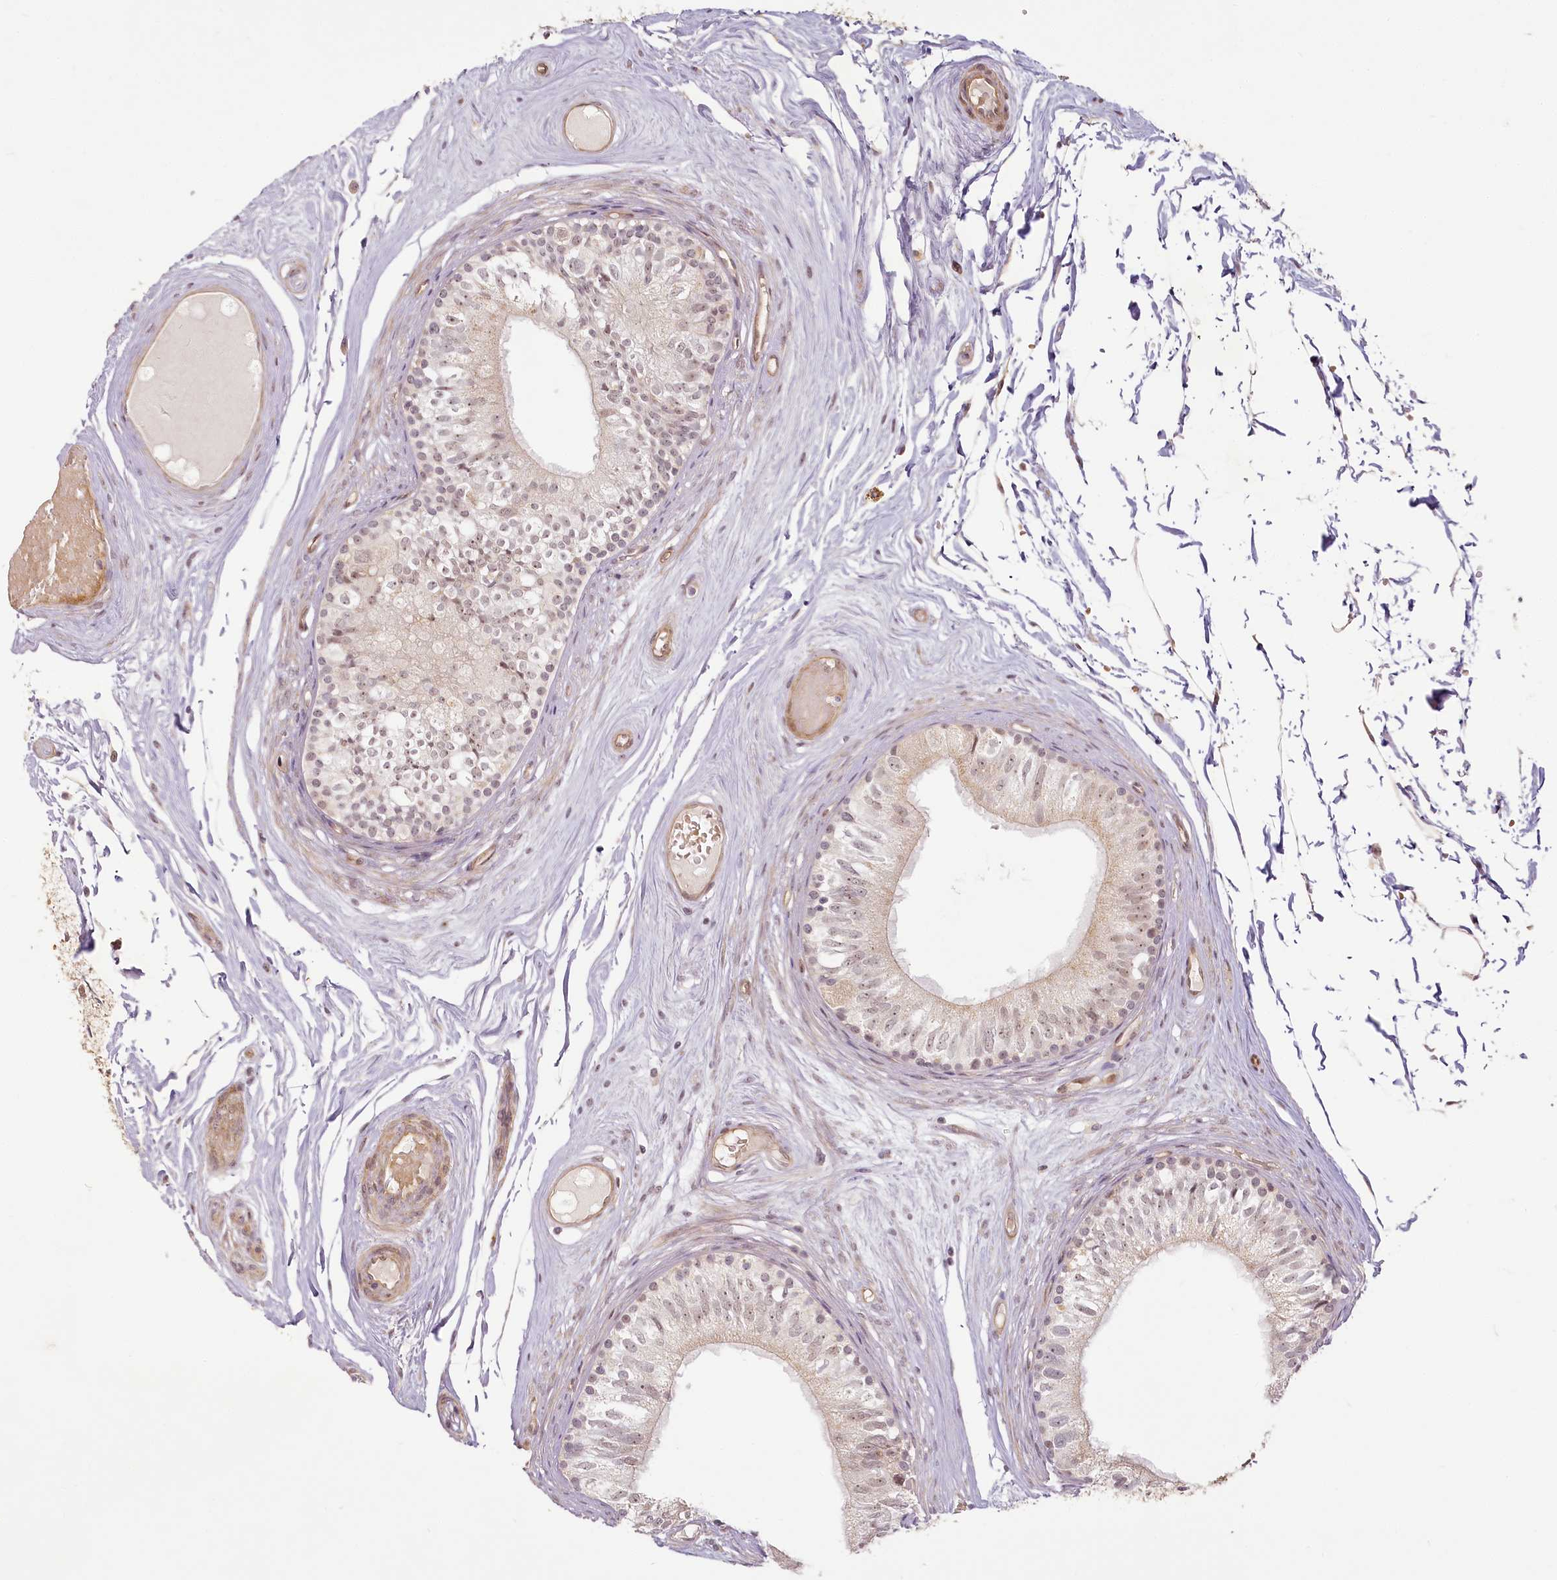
{"staining": {"intensity": "weak", "quantity": ">75%", "location": "cytoplasmic/membranous,nuclear"}, "tissue": "epididymis", "cell_type": "Glandular cells", "image_type": "normal", "snomed": [{"axis": "morphology", "description": "Normal tissue, NOS"}, {"axis": "topography", "description": "Epididymis"}], "caption": "This is a histology image of IHC staining of unremarkable epididymis, which shows weak expression in the cytoplasmic/membranous,nuclear of glandular cells.", "gene": "EXOSC7", "patient": {"sex": "male", "age": 79}}